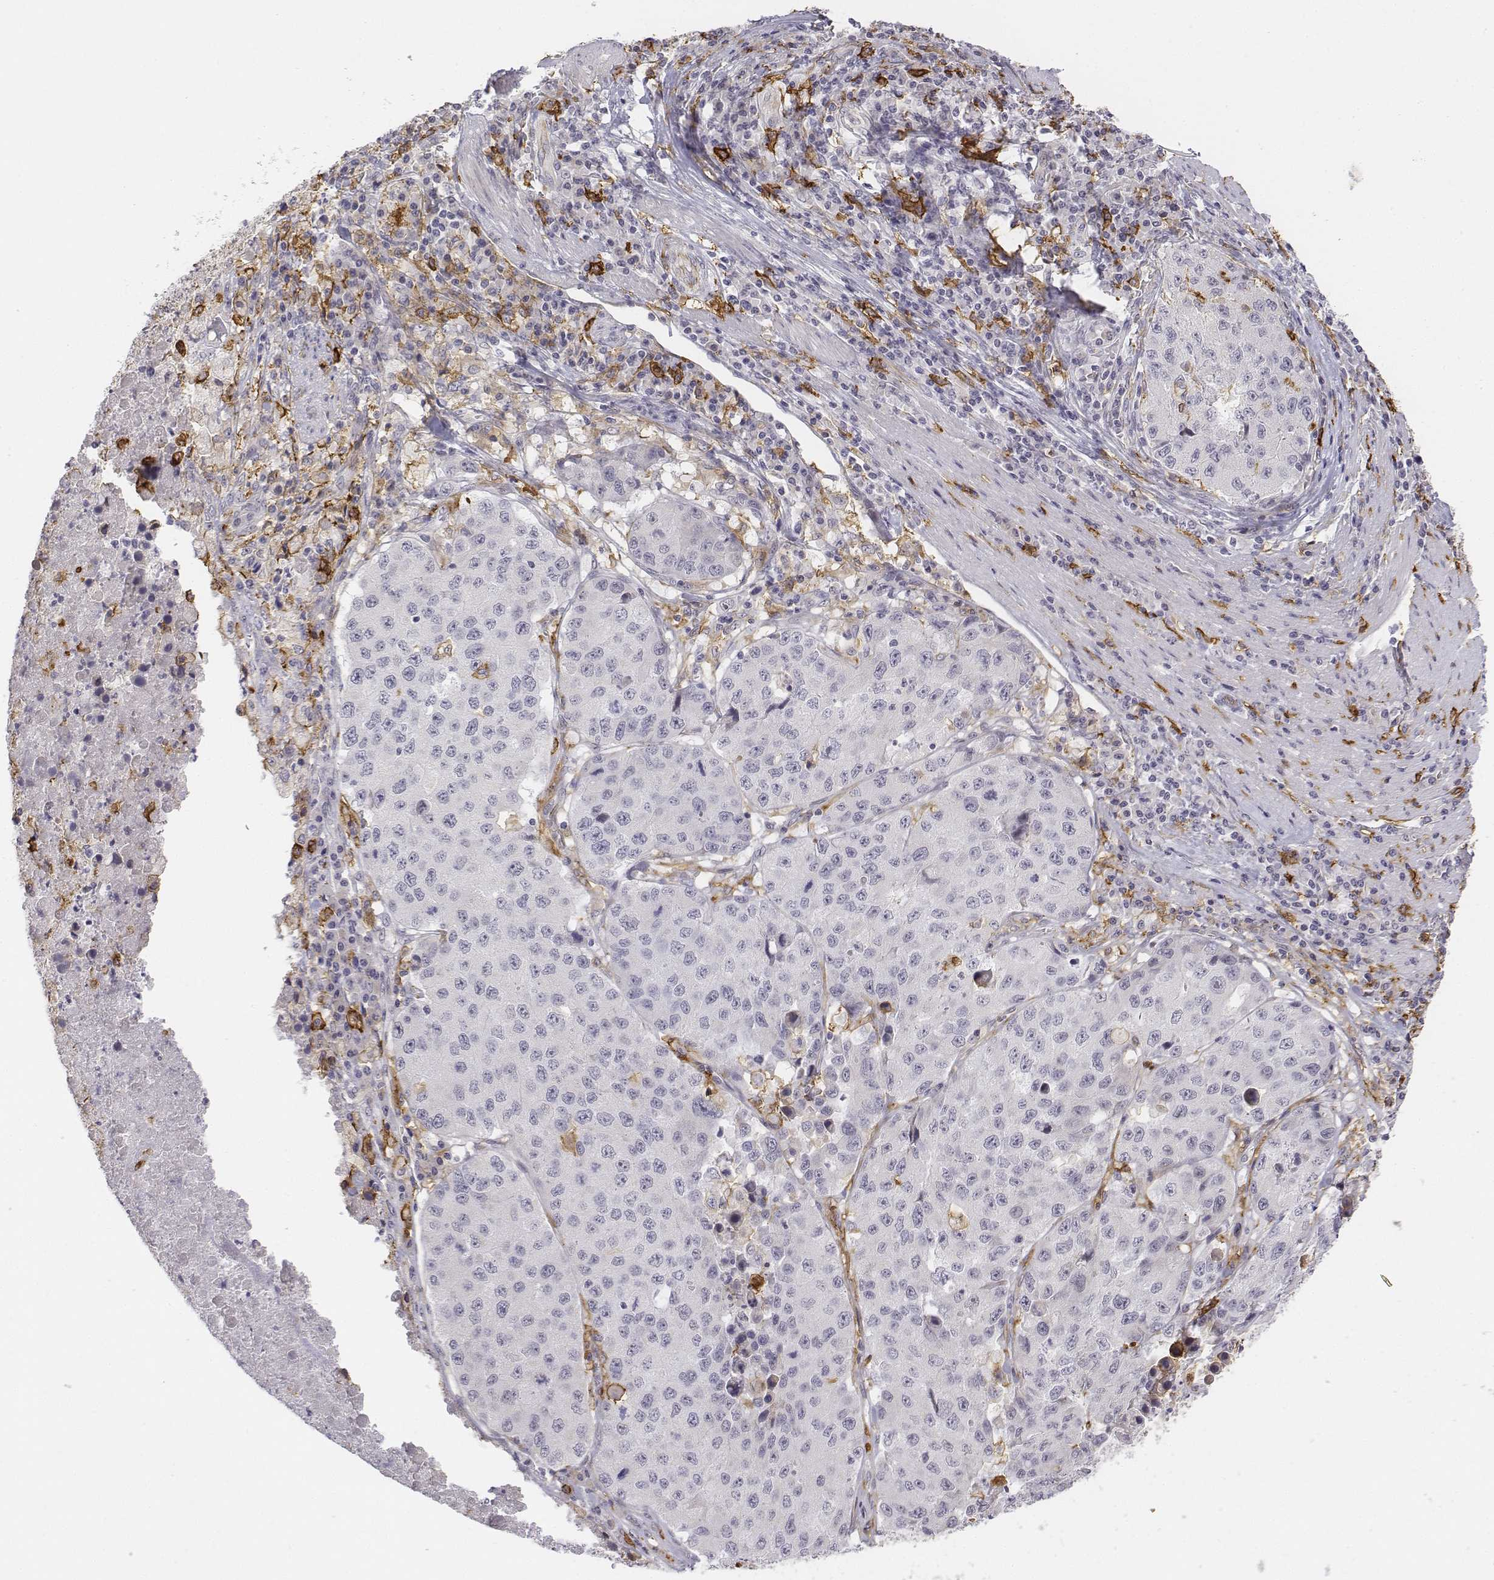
{"staining": {"intensity": "negative", "quantity": "none", "location": "none"}, "tissue": "stomach cancer", "cell_type": "Tumor cells", "image_type": "cancer", "snomed": [{"axis": "morphology", "description": "Adenocarcinoma, NOS"}, {"axis": "topography", "description": "Stomach"}], "caption": "Histopathology image shows no protein expression in tumor cells of stomach adenocarcinoma tissue.", "gene": "CD14", "patient": {"sex": "male", "age": 71}}